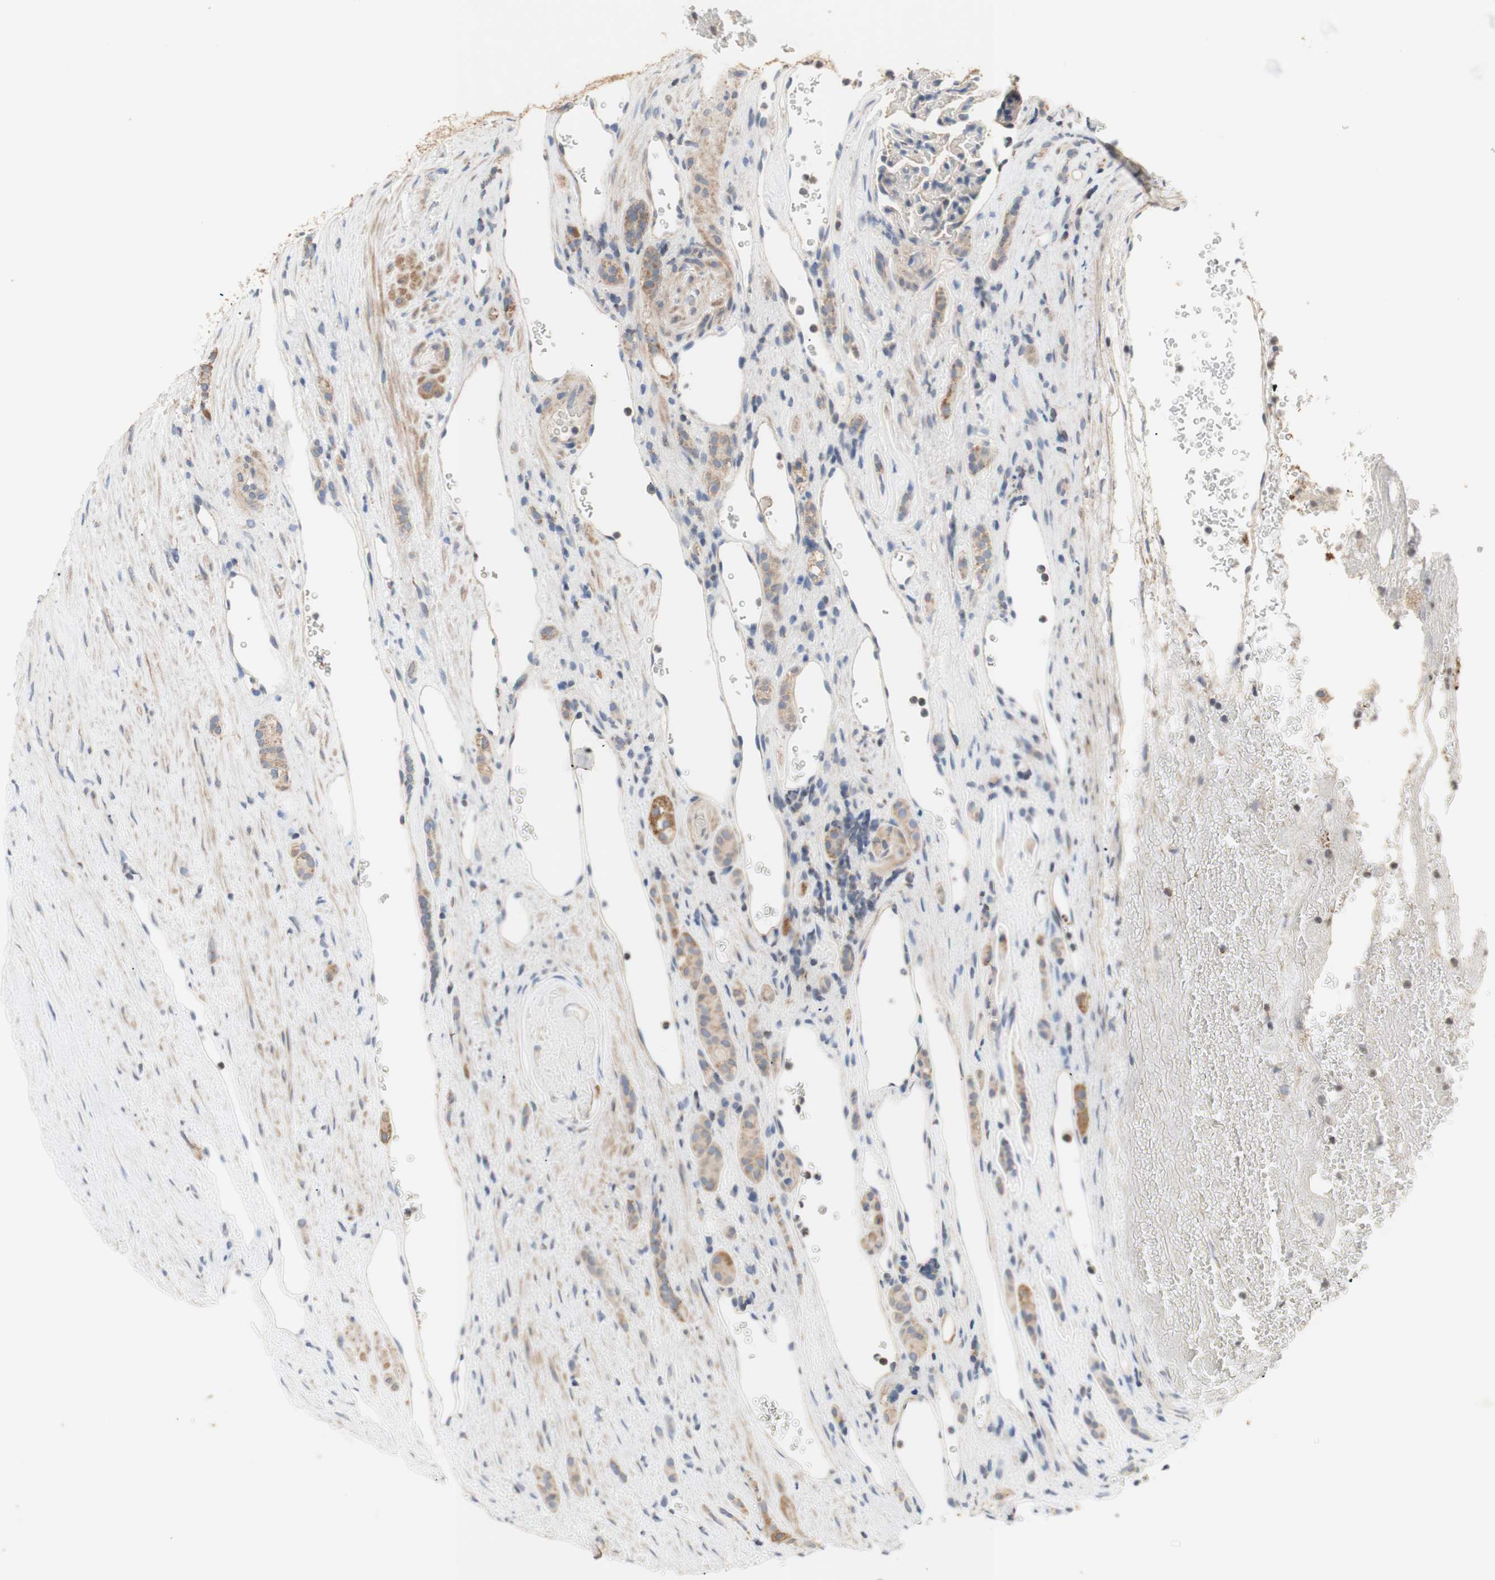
{"staining": {"intensity": "weak", "quantity": "25%-75%", "location": "cytoplasmic/membranous"}, "tissue": "renal cancer", "cell_type": "Tumor cells", "image_type": "cancer", "snomed": [{"axis": "morphology", "description": "Adenocarcinoma, NOS"}, {"axis": "topography", "description": "Kidney"}], "caption": "High-magnification brightfield microscopy of renal adenocarcinoma stained with DAB (3,3'-diaminobenzidine) (brown) and counterstained with hematoxylin (blue). tumor cells exhibit weak cytoplasmic/membranous expression is appreciated in approximately25%-75% of cells.", "gene": "PTGIS", "patient": {"sex": "female", "age": 69}}